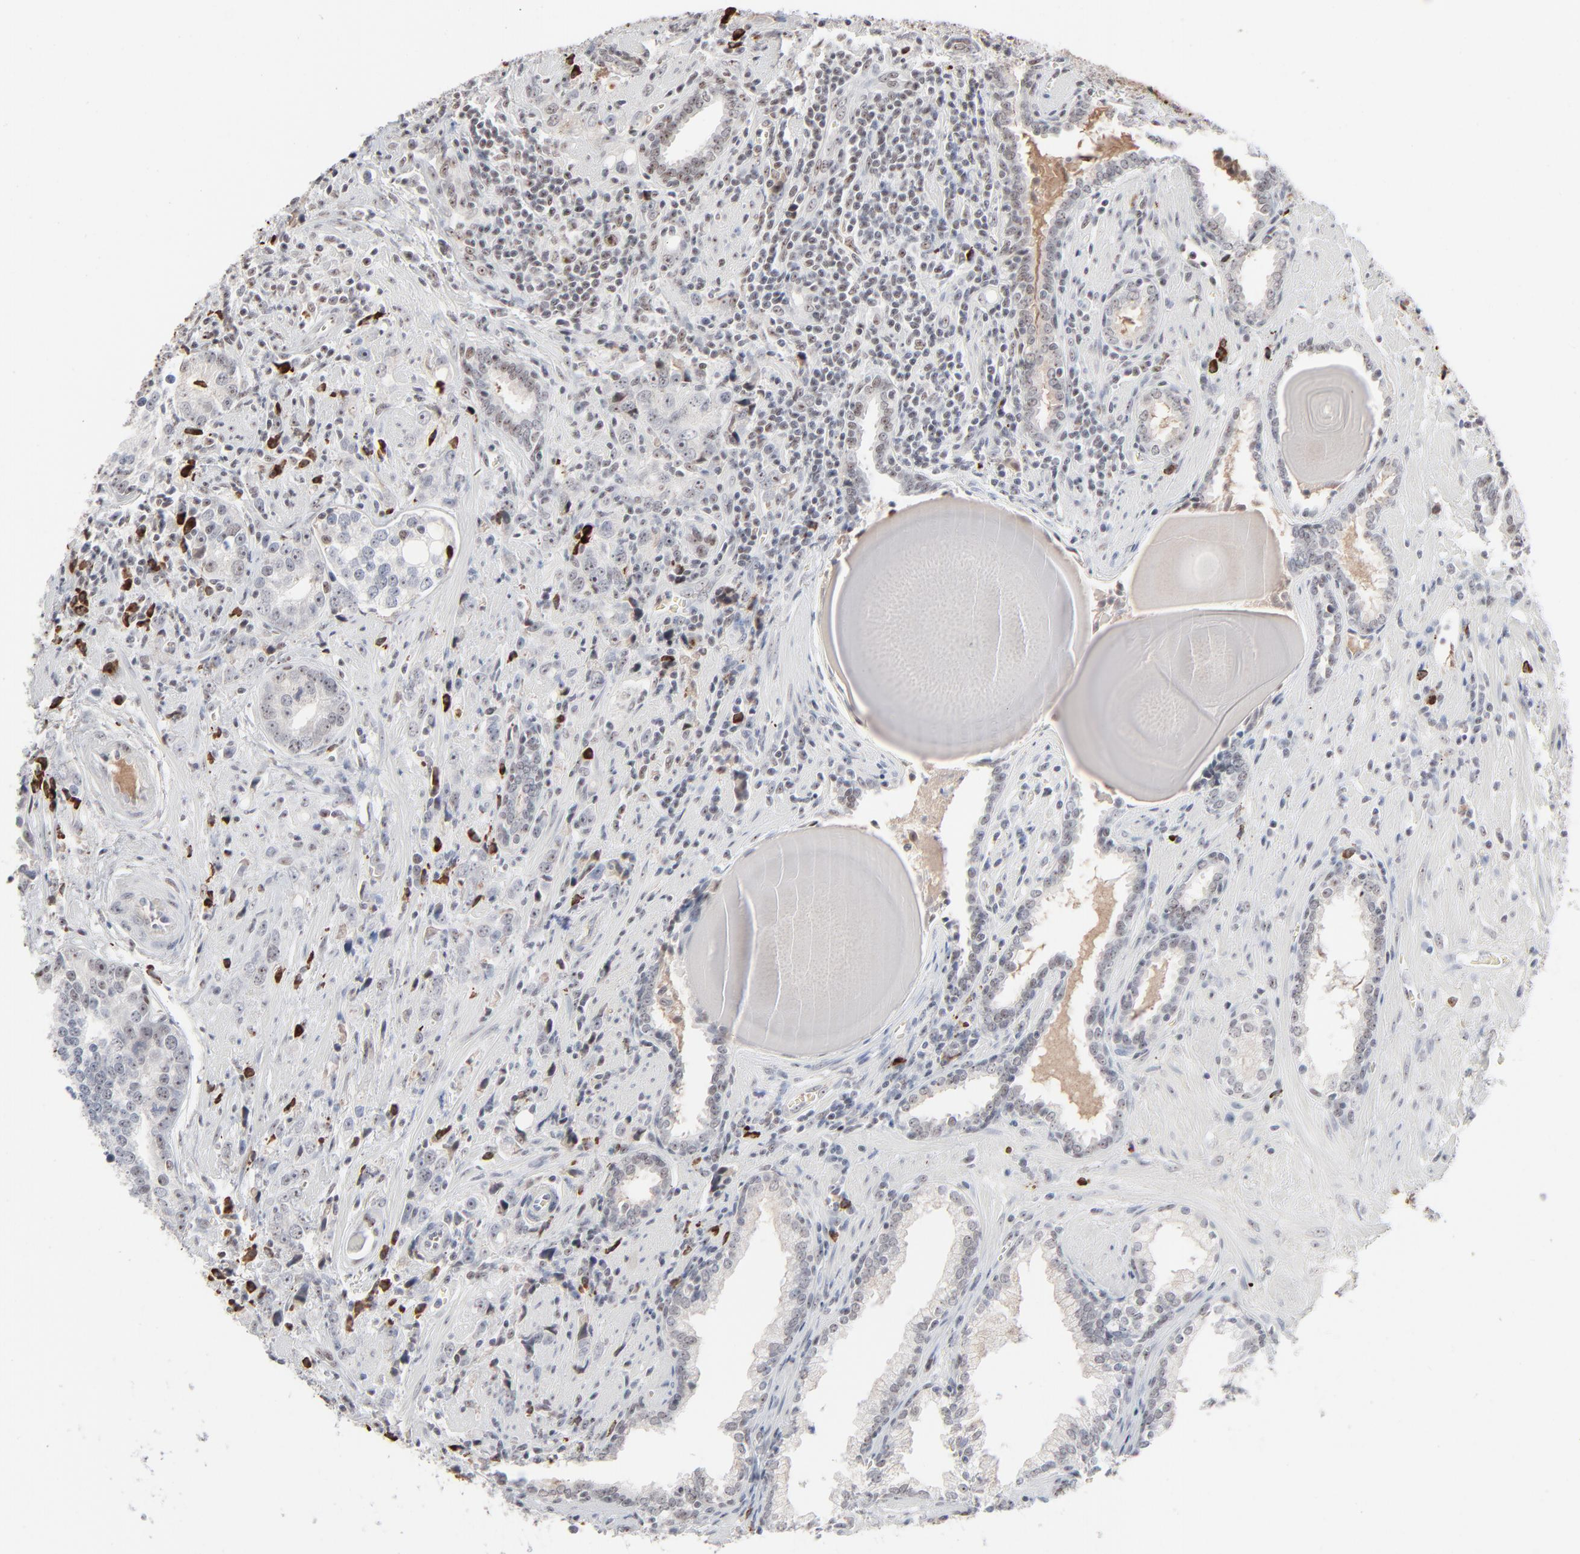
{"staining": {"intensity": "weak", "quantity": "<25%", "location": "nuclear"}, "tissue": "prostate cancer", "cell_type": "Tumor cells", "image_type": "cancer", "snomed": [{"axis": "morphology", "description": "Adenocarcinoma, High grade"}, {"axis": "topography", "description": "Prostate"}], "caption": "Tumor cells are negative for protein expression in human prostate cancer. (Immunohistochemistry (ihc), brightfield microscopy, high magnification).", "gene": "MPHOSPH6", "patient": {"sex": "male", "age": 71}}